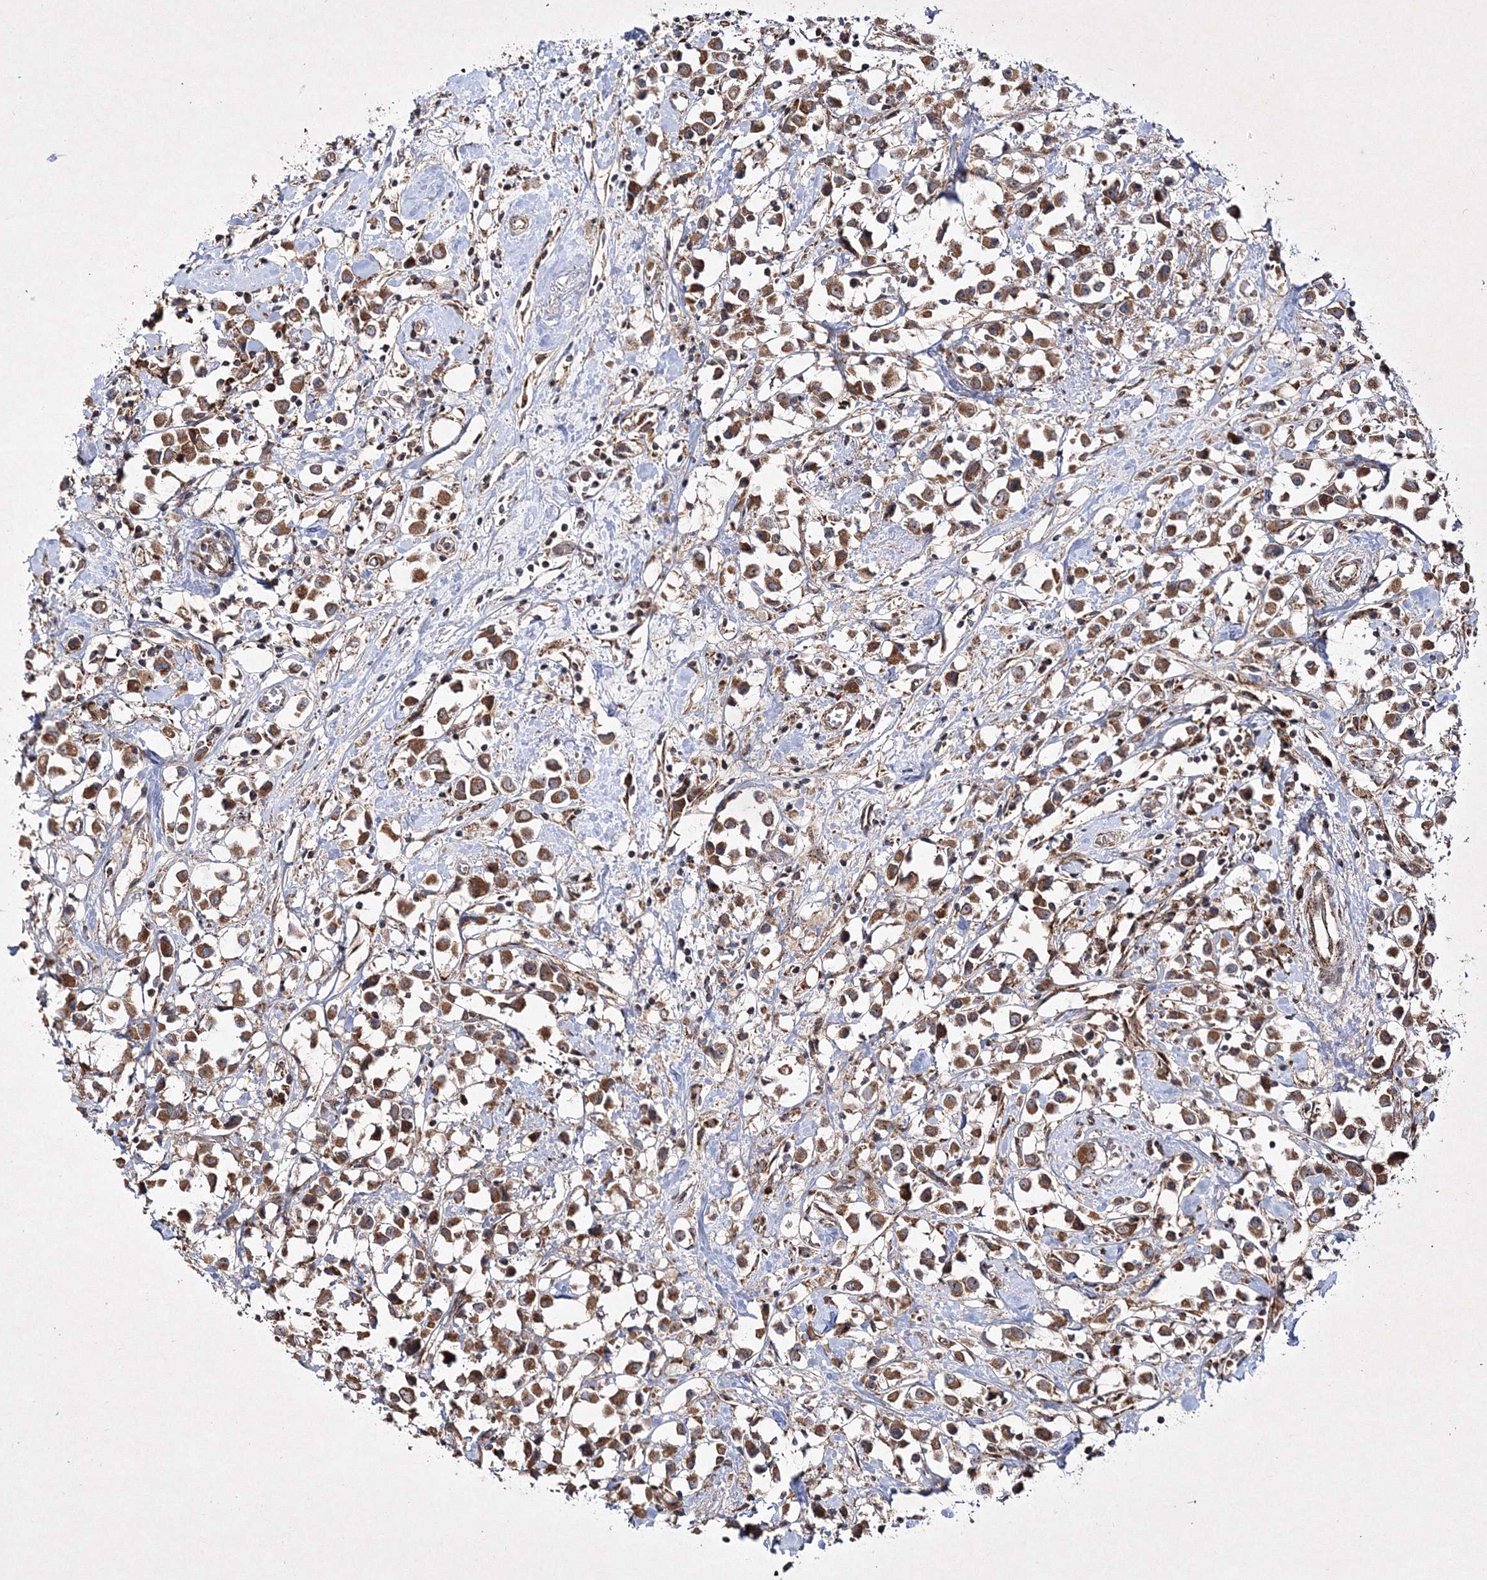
{"staining": {"intensity": "moderate", "quantity": ">75%", "location": "cytoplasmic/membranous"}, "tissue": "breast cancer", "cell_type": "Tumor cells", "image_type": "cancer", "snomed": [{"axis": "morphology", "description": "Duct carcinoma"}, {"axis": "topography", "description": "Breast"}], "caption": "Immunohistochemical staining of human breast cancer (intraductal carcinoma) demonstrates moderate cytoplasmic/membranous protein positivity in approximately >75% of tumor cells.", "gene": "SCRN3", "patient": {"sex": "female", "age": 61}}